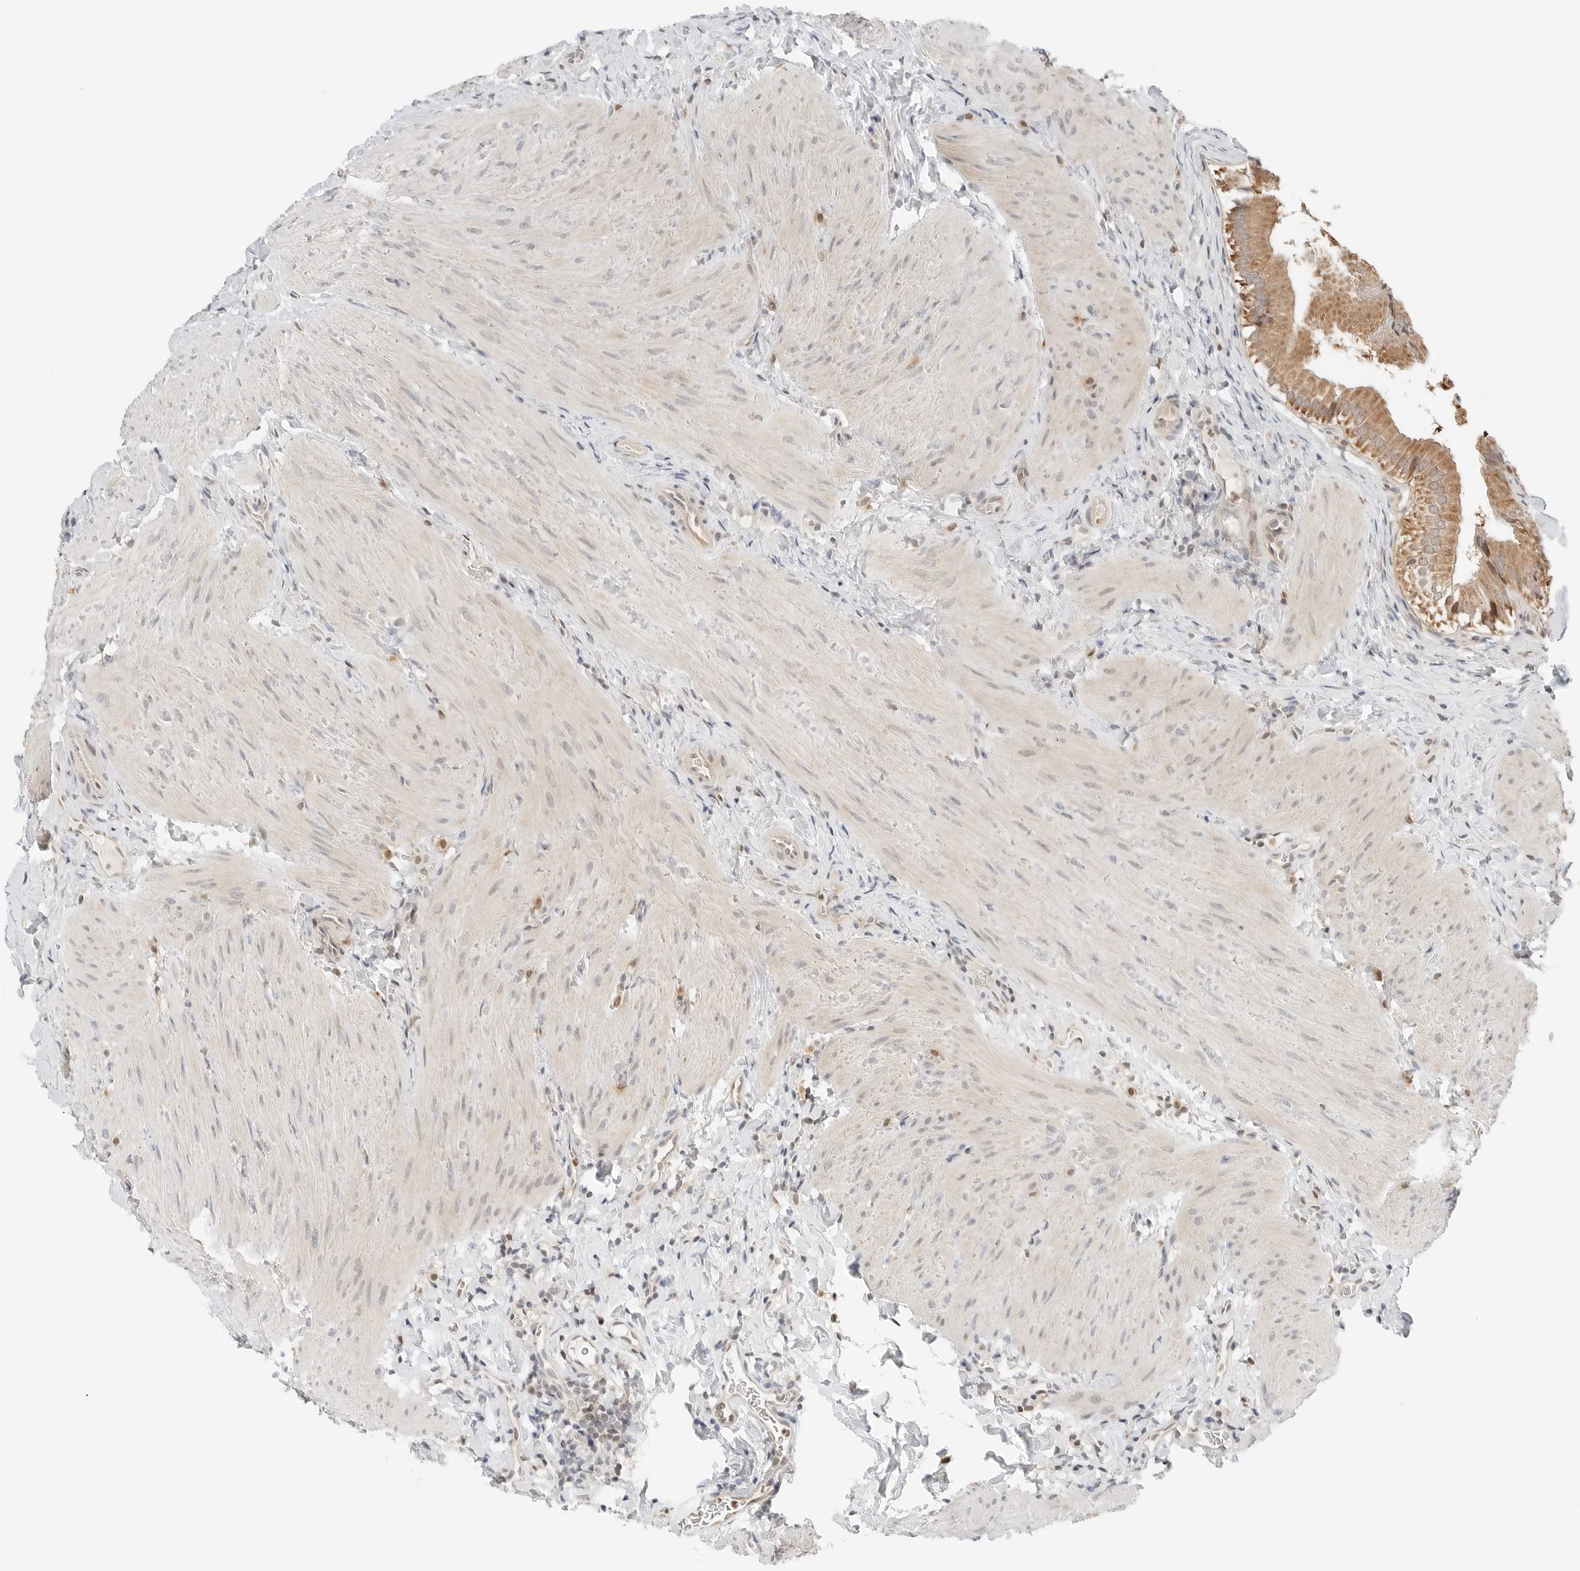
{"staining": {"intensity": "moderate", "quantity": ">75%", "location": "cytoplasmic/membranous"}, "tissue": "gallbladder", "cell_type": "Glandular cells", "image_type": "normal", "snomed": [{"axis": "morphology", "description": "Normal tissue, NOS"}, {"axis": "topography", "description": "Gallbladder"}], "caption": "There is medium levels of moderate cytoplasmic/membranous positivity in glandular cells of benign gallbladder, as demonstrated by immunohistochemical staining (brown color).", "gene": "IQCC", "patient": {"sex": "female", "age": 30}}